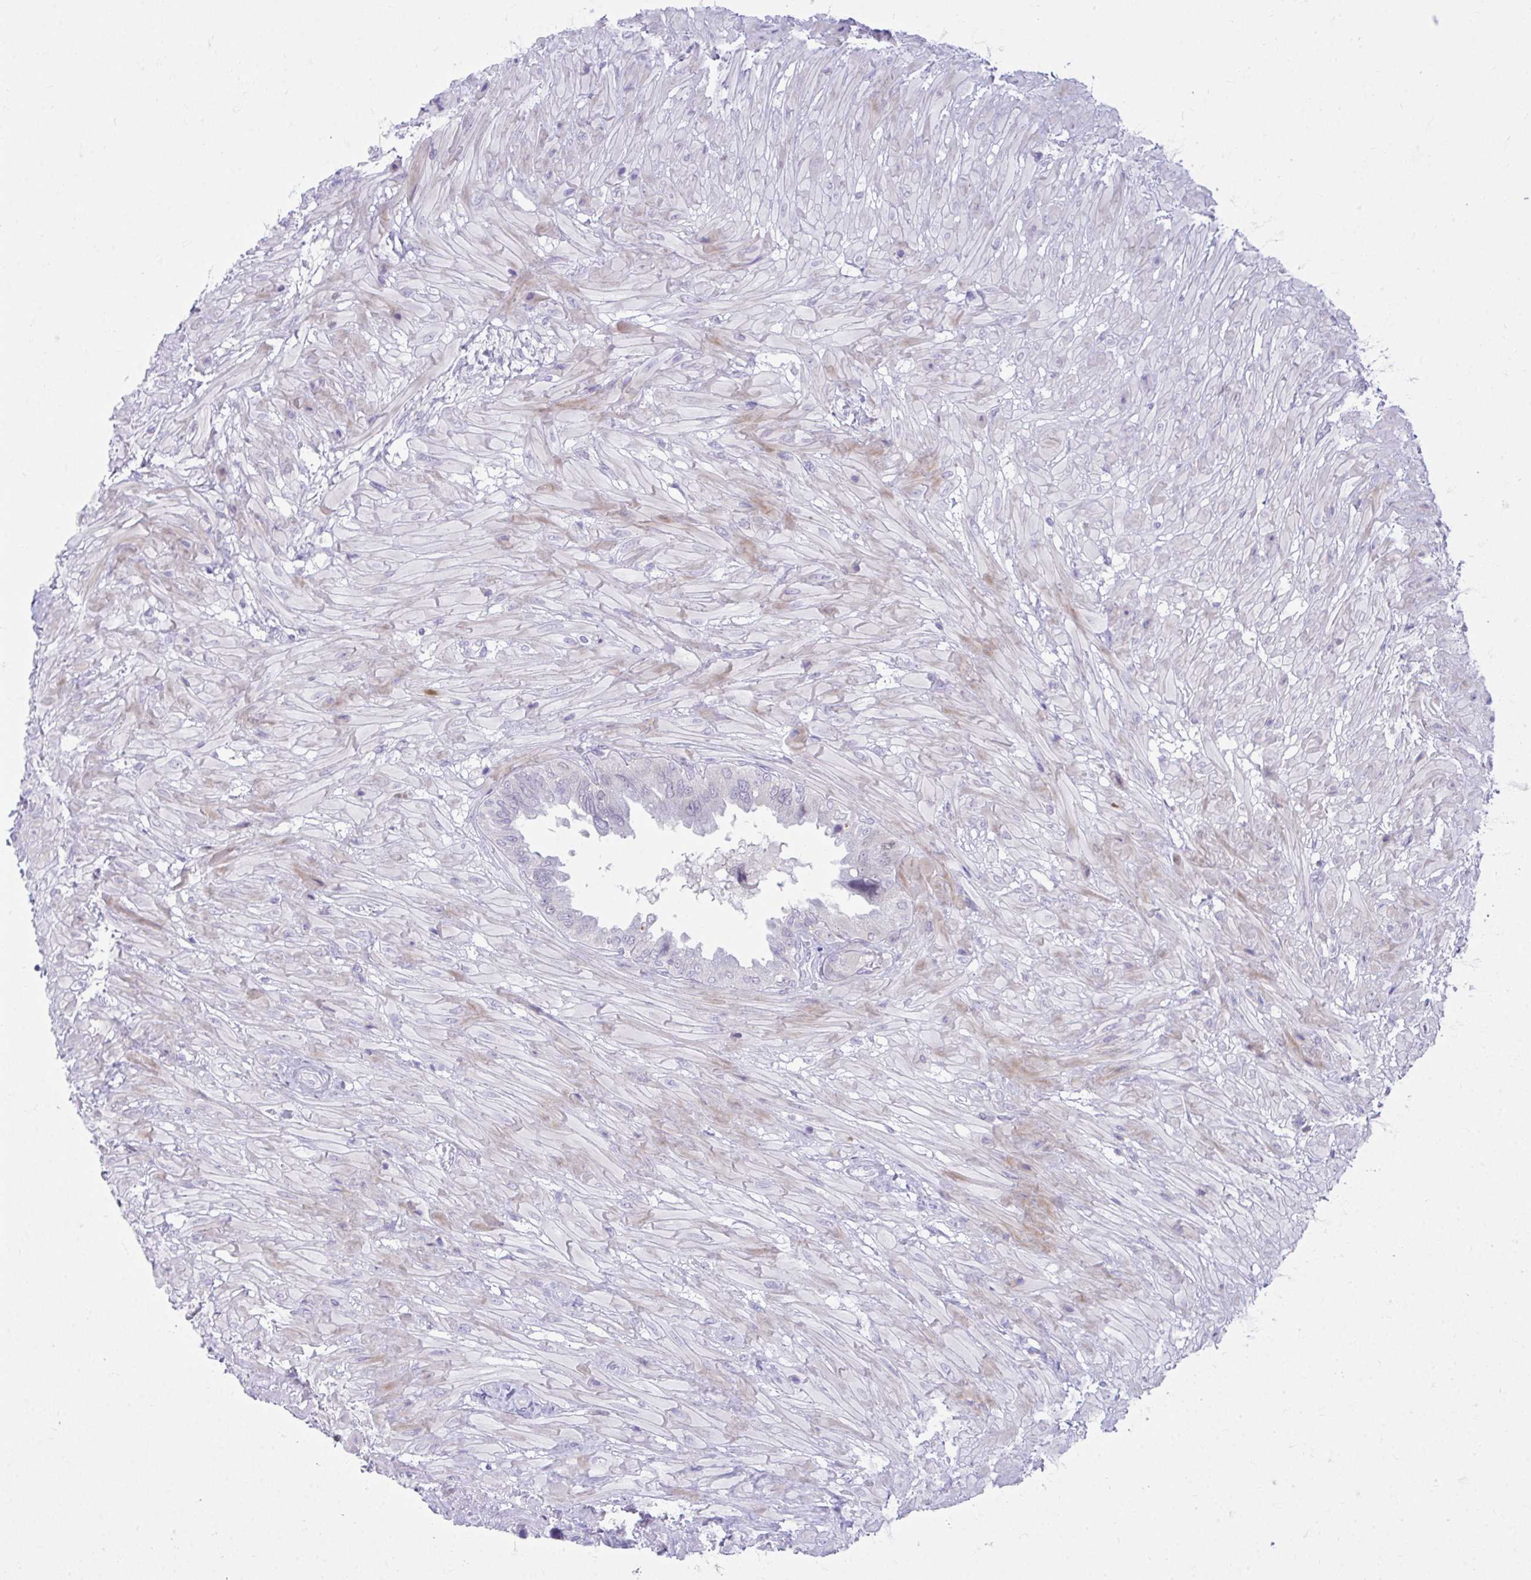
{"staining": {"intensity": "weak", "quantity": "25%-75%", "location": "cytoplasmic/membranous,nuclear"}, "tissue": "seminal vesicle", "cell_type": "Glandular cells", "image_type": "normal", "snomed": [{"axis": "morphology", "description": "Normal tissue, NOS"}, {"axis": "topography", "description": "Seminal veicle"}], "caption": "High-power microscopy captured an IHC micrograph of unremarkable seminal vesicle, revealing weak cytoplasmic/membranous,nuclear staining in about 25%-75% of glandular cells. The staining is performed using DAB brown chromogen to label protein expression. The nuclei are counter-stained blue using hematoxylin.", "gene": "OR7A5", "patient": {"sex": "male", "age": 55}}